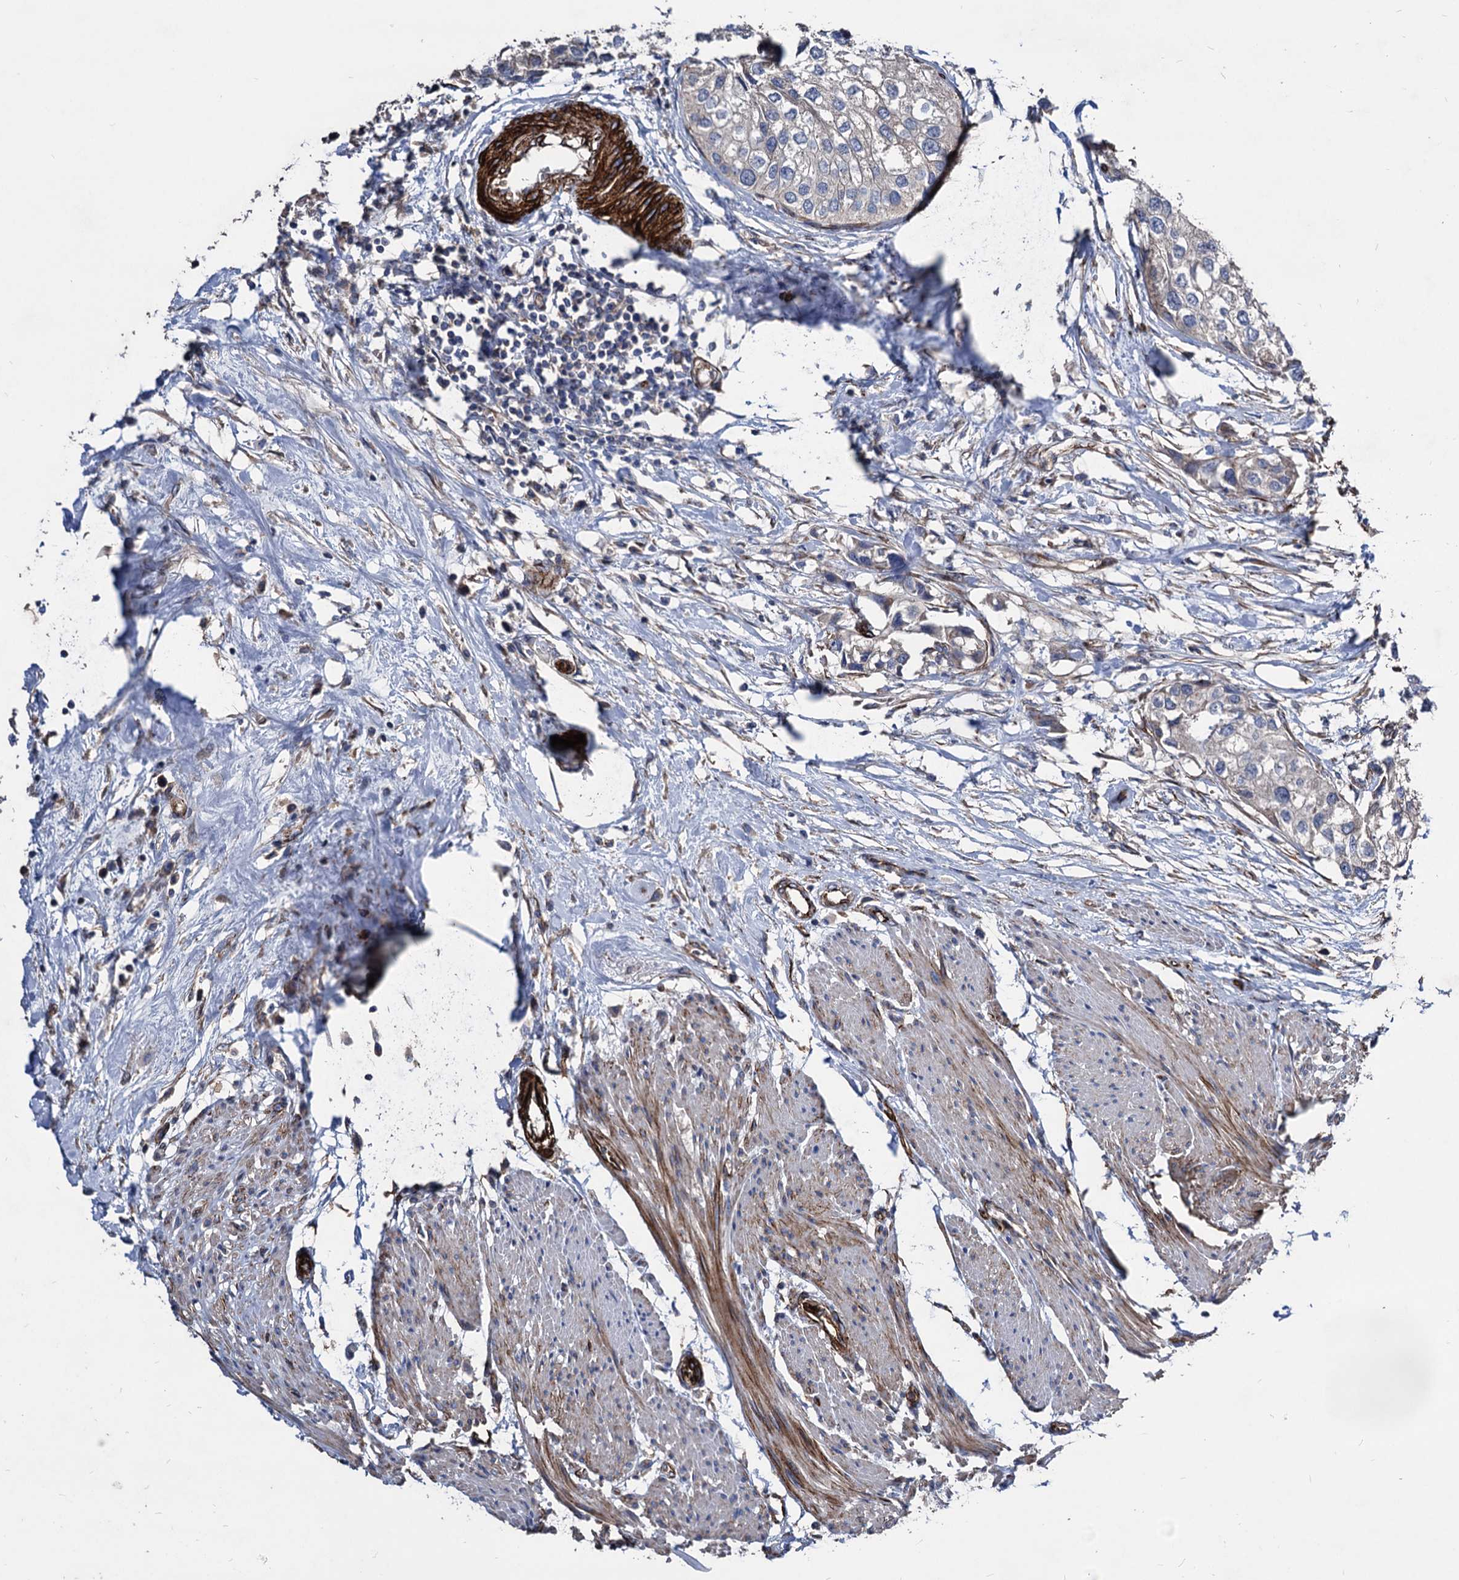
{"staining": {"intensity": "negative", "quantity": "none", "location": "none"}, "tissue": "urothelial cancer", "cell_type": "Tumor cells", "image_type": "cancer", "snomed": [{"axis": "morphology", "description": "Urothelial carcinoma, High grade"}, {"axis": "topography", "description": "Urinary bladder"}], "caption": "Protein analysis of urothelial carcinoma (high-grade) shows no significant expression in tumor cells.", "gene": "WDR11", "patient": {"sex": "male", "age": 64}}